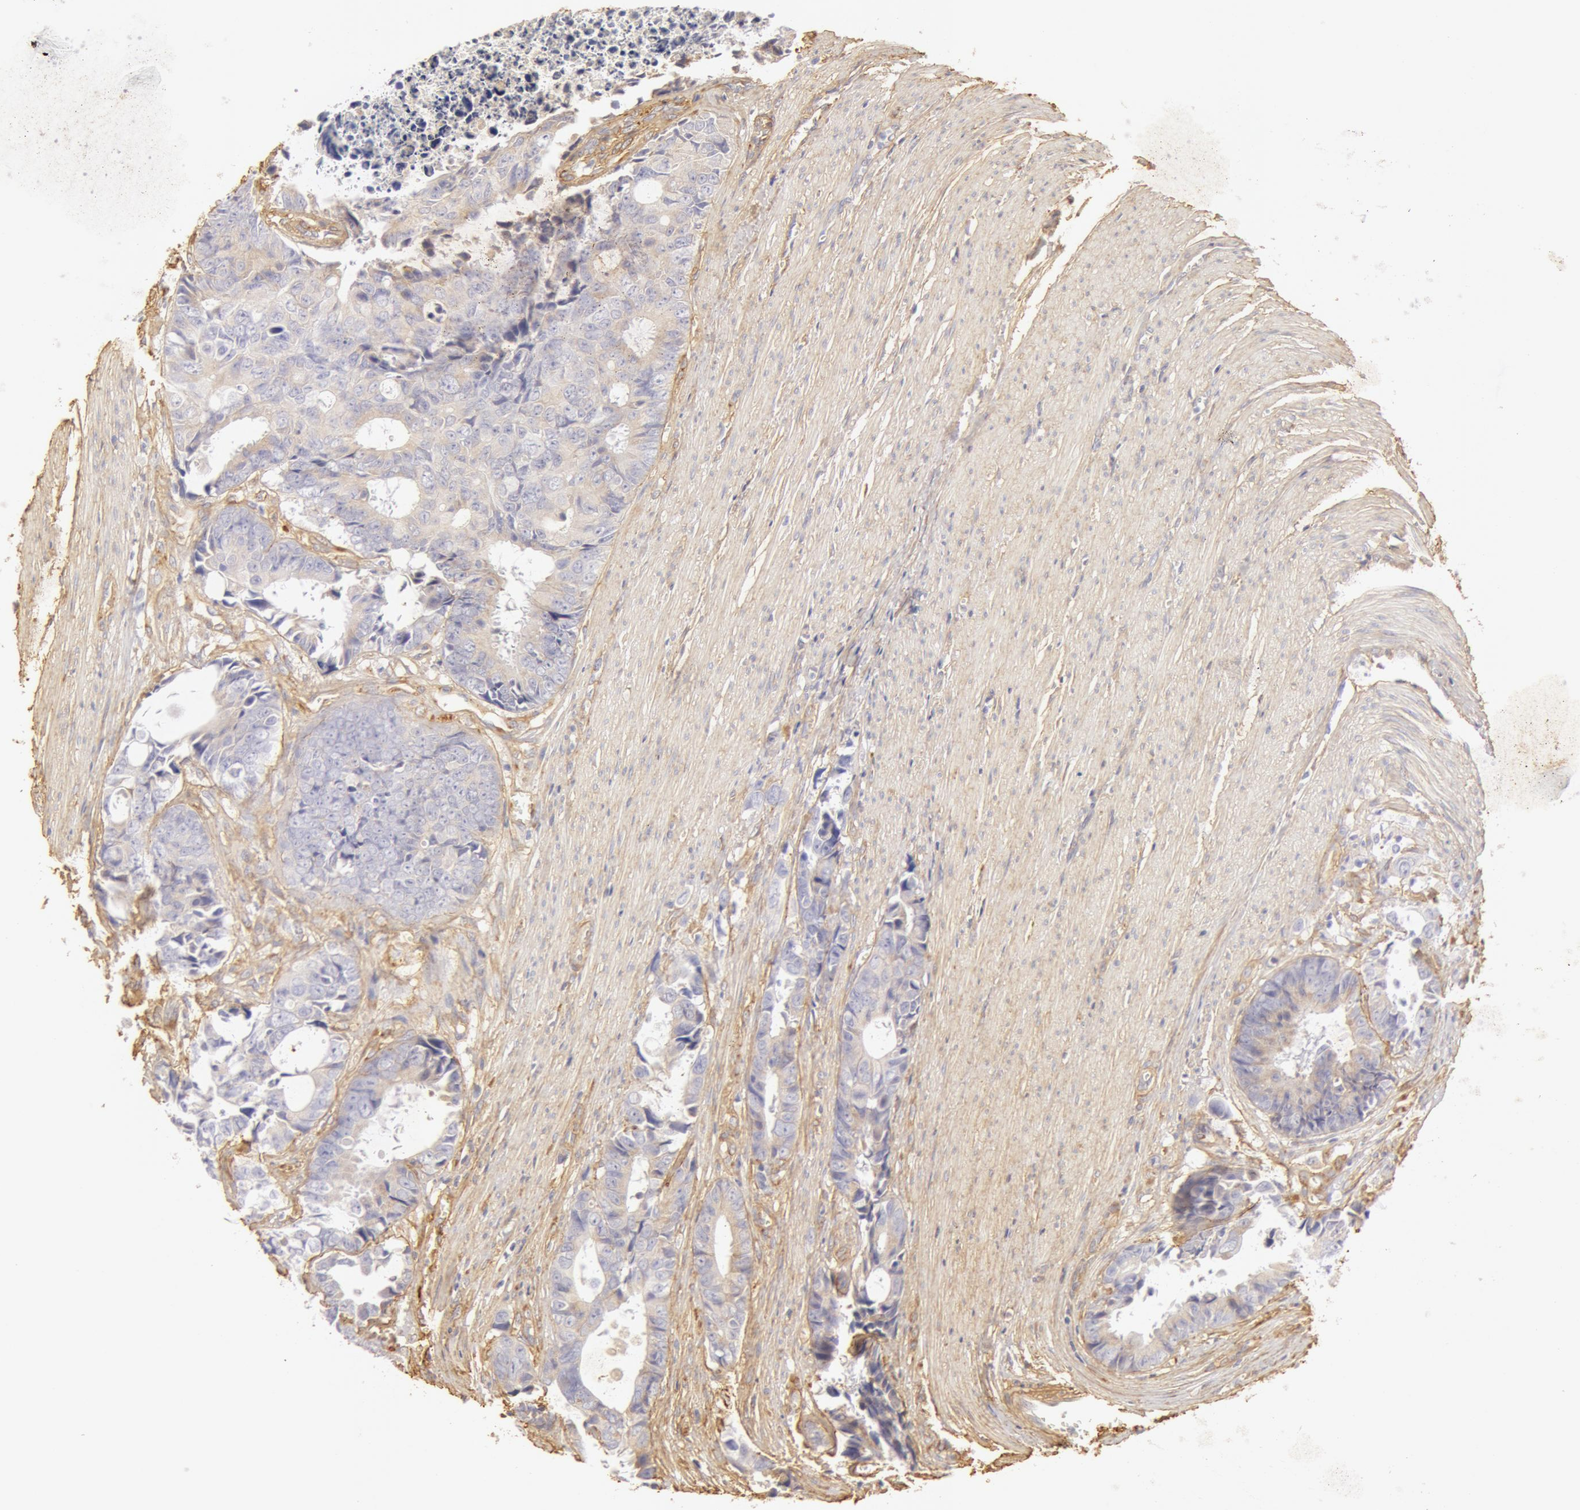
{"staining": {"intensity": "negative", "quantity": "none", "location": "none"}, "tissue": "colorectal cancer", "cell_type": "Tumor cells", "image_type": "cancer", "snomed": [{"axis": "morphology", "description": "Adenocarcinoma, NOS"}, {"axis": "topography", "description": "Rectum"}], "caption": "Tumor cells show no significant protein expression in colorectal adenocarcinoma.", "gene": "COL4A1", "patient": {"sex": "female", "age": 98}}